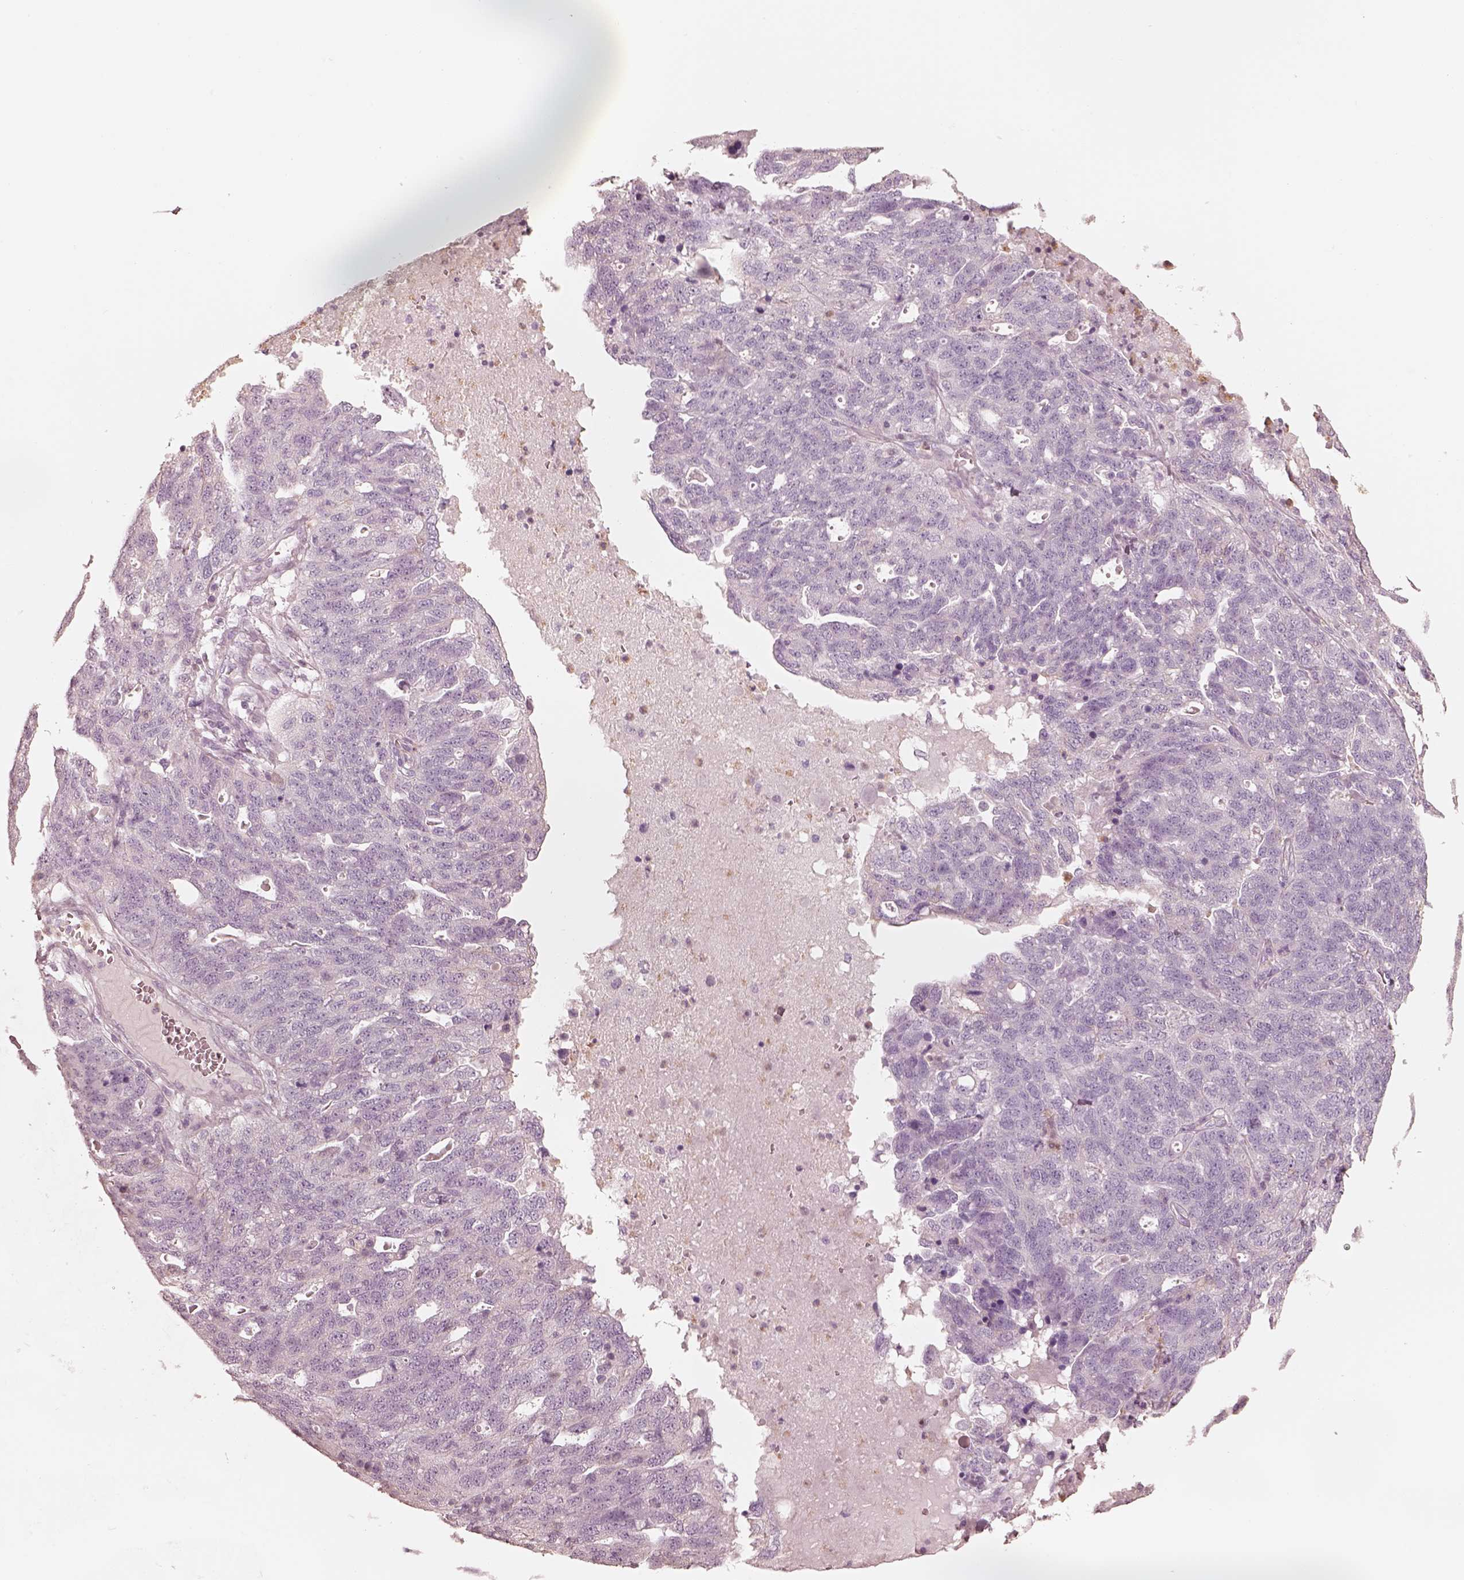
{"staining": {"intensity": "negative", "quantity": "none", "location": "none"}, "tissue": "ovarian cancer", "cell_type": "Tumor cells", "image_type": "cancer", "snomed": [{"axis": "morphology", "description": "Cystadenocarcinoma, serous, NOS"}, {"axis": "topography", "description": "Ovary"}], "caption": "Ovarian serous cystadenocarcinoma was stained to show a protein in brown. There is no significant positivity in tumor cells.", "gene": "GPRIN1", "patient": {"sex": "female", "age": 71}}